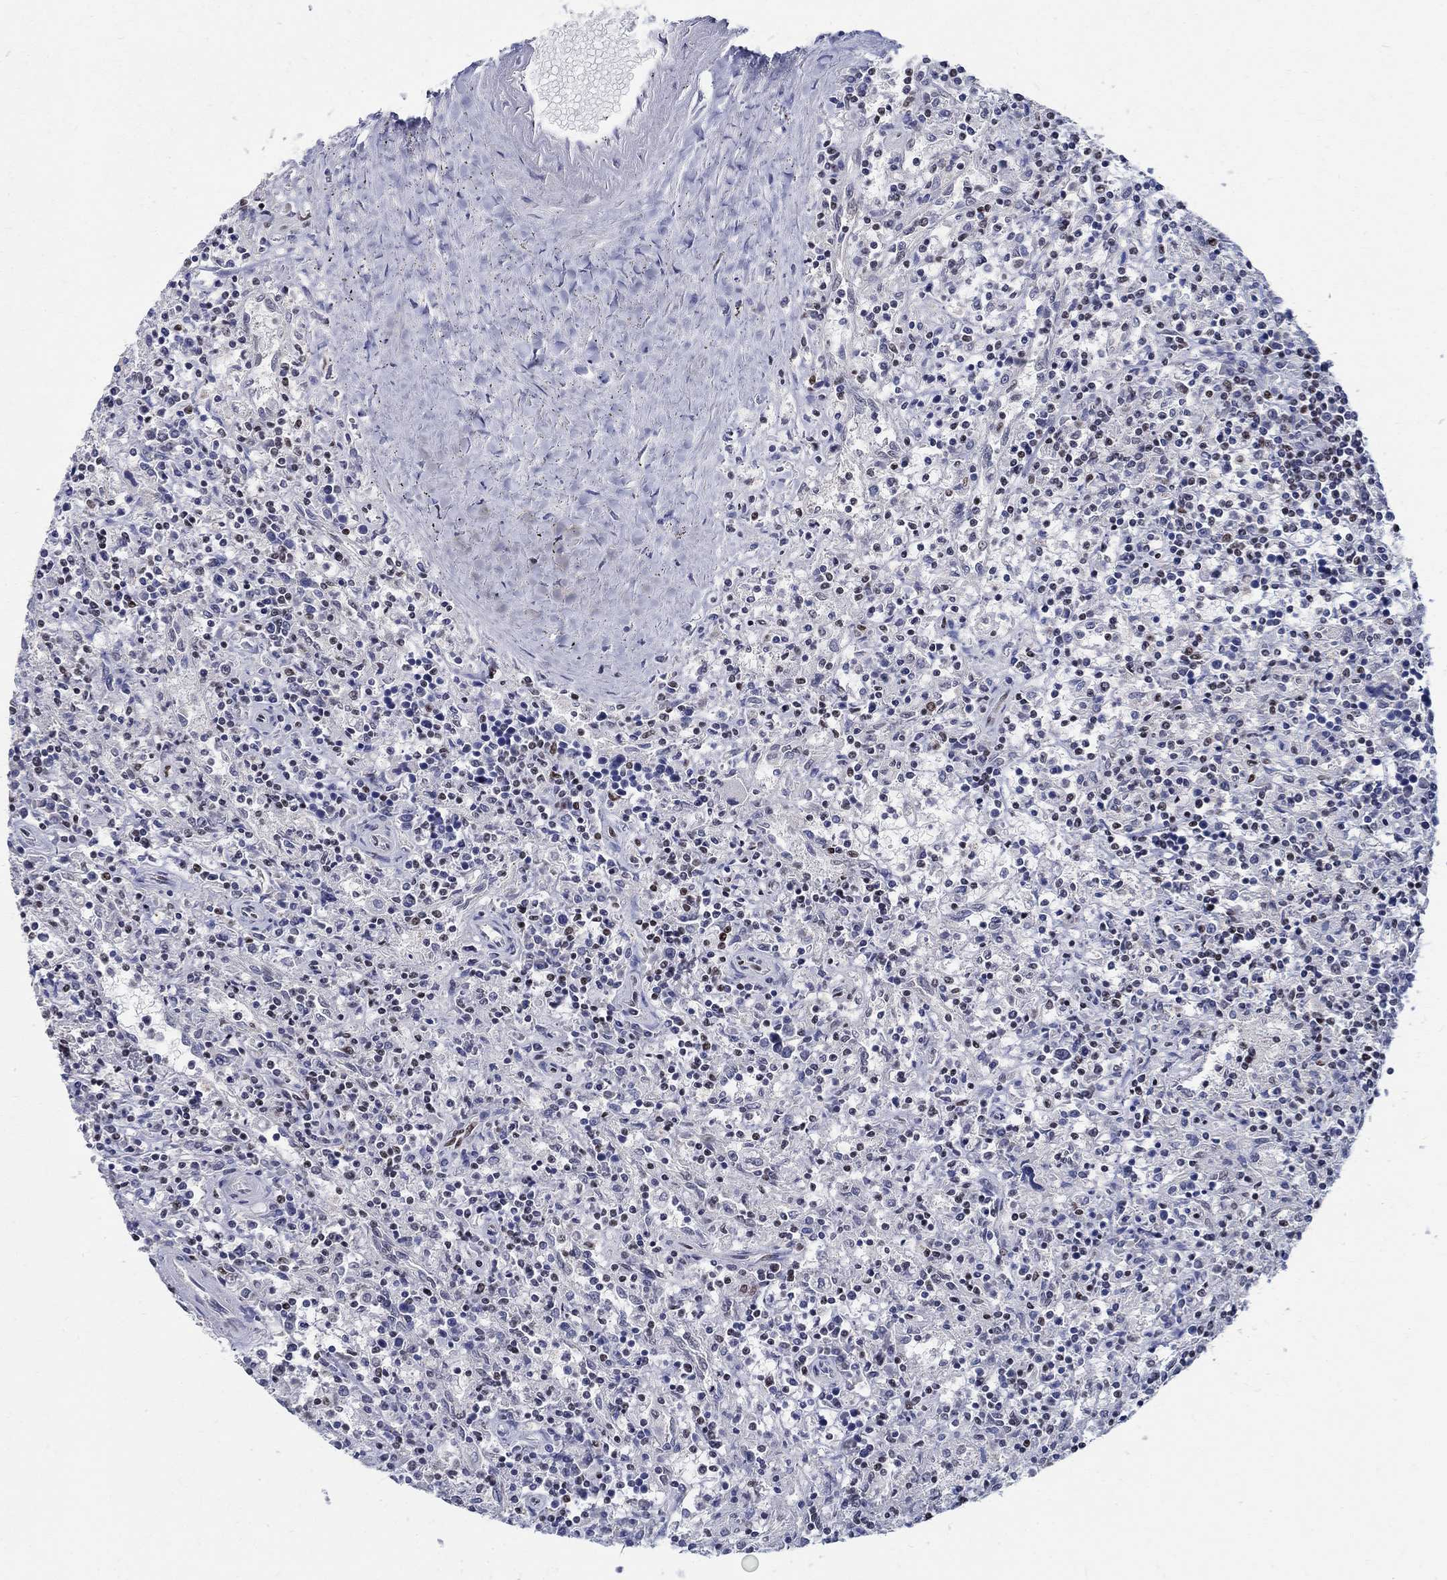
{"staining": {"intensity": "negative", "quantity": "none", "location": "none"}, "tissue": "lymphoma", "cell_type": "Tumor cells", "image_type": "cancer", "snomed": [{"axis": "morphology", "description": "Malignant lymphoma, non-Hodgkin's type, Low grade"}, {"axis": "topography", "description": "Spleen"}], "caption": "Tumor cells are negative for protein expression in human lymphoma.", "gene": "FBXO16", "patient": {"sex": "male", "age": 62}}